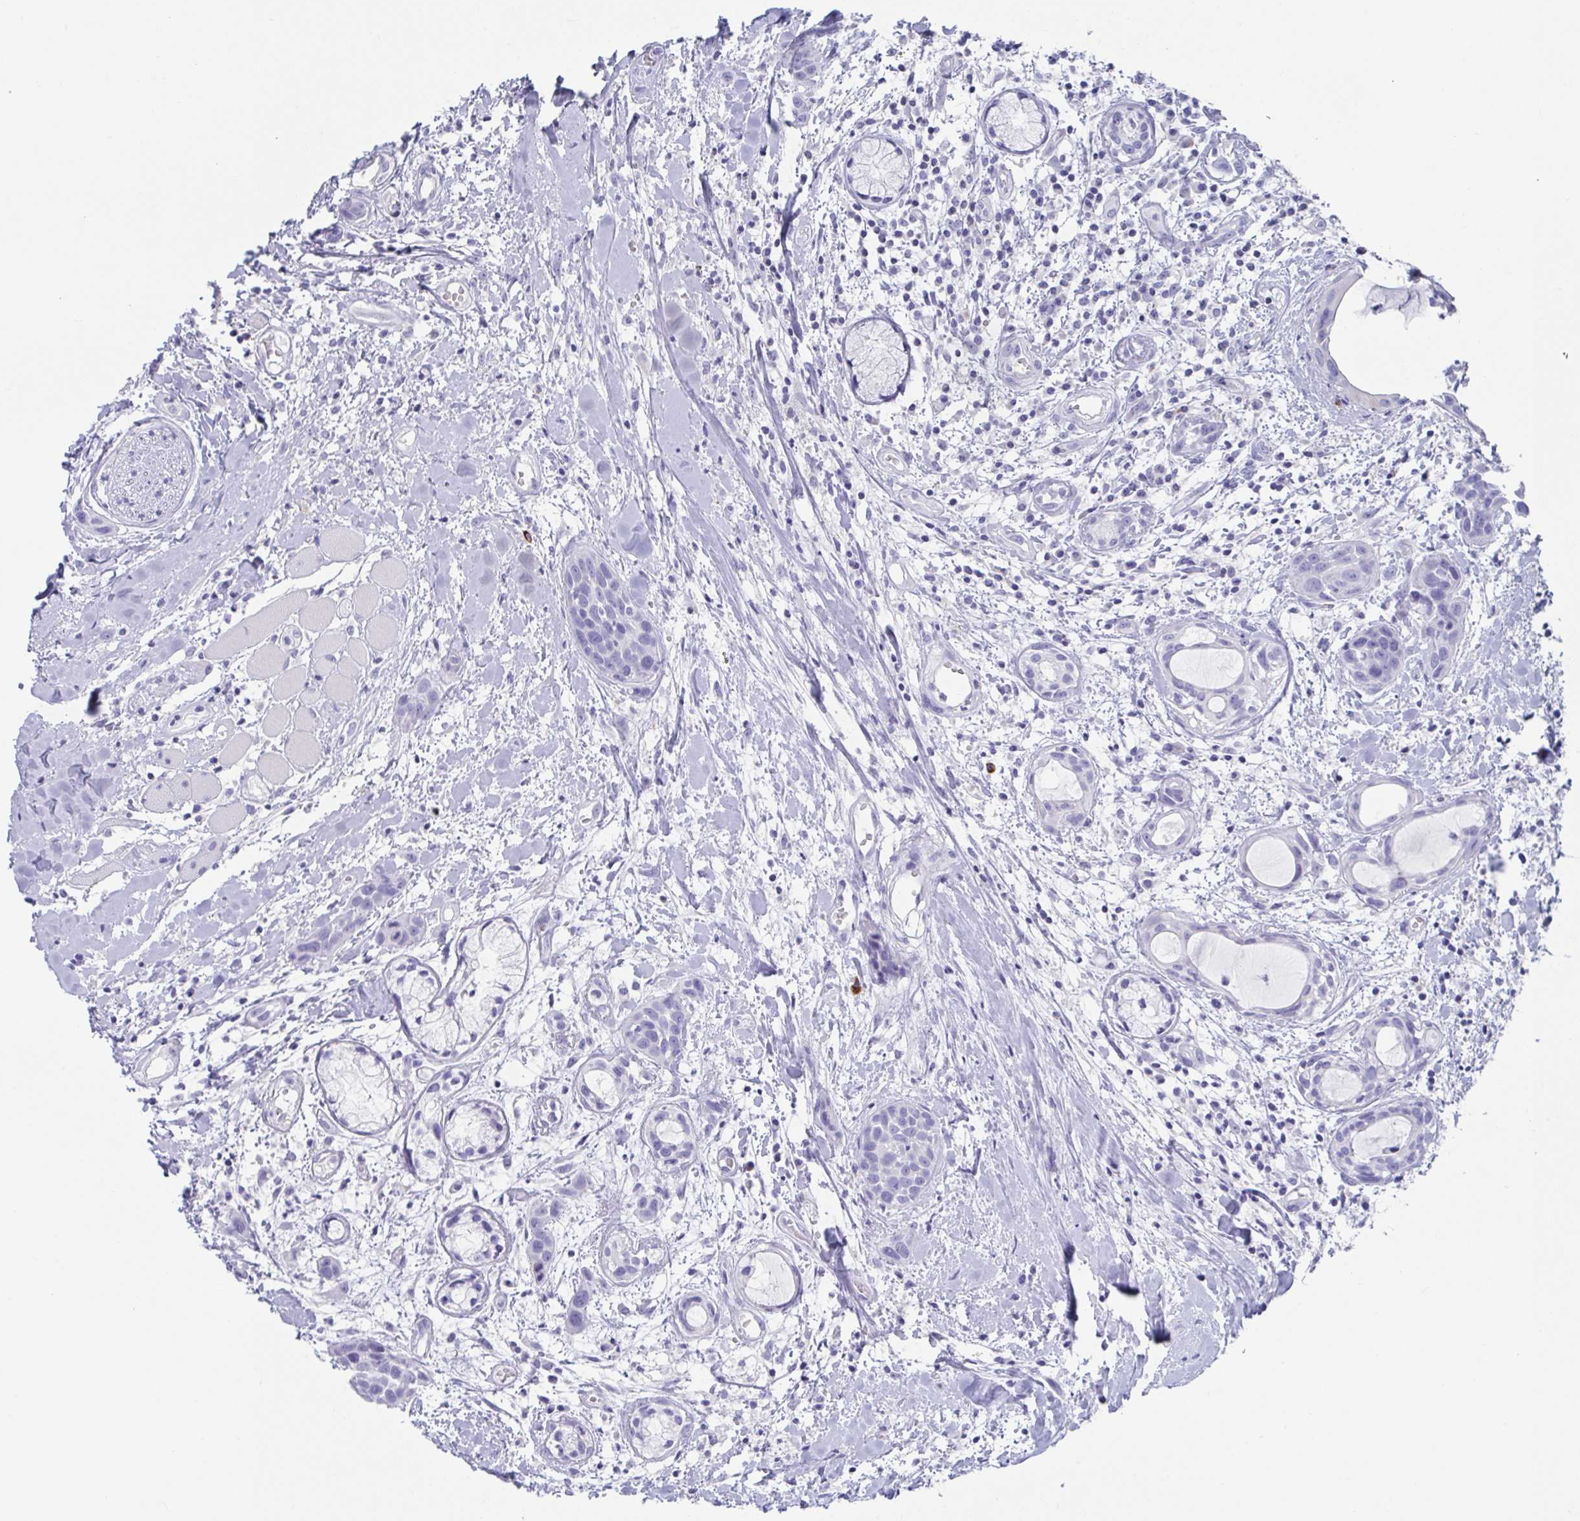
{"staining": {"intensity": "negative", "quantity": "none", "location": "none"}, "tissue": "head and neck cancer", "cell_type": "Tumor cells", "image_type": "cancer", "snomed": [{"axis": "morphology", "description": "Squamous cell carcinoma, NOS"}, {"axis": "topography", "description": "Head-Neck"}], "caption": "Tumor cells are negative for protein expression in human head and neck squamous cell carcinoma.", "gene": "PLA2G1B", "patient": {"sex": "female", "age": 50}}